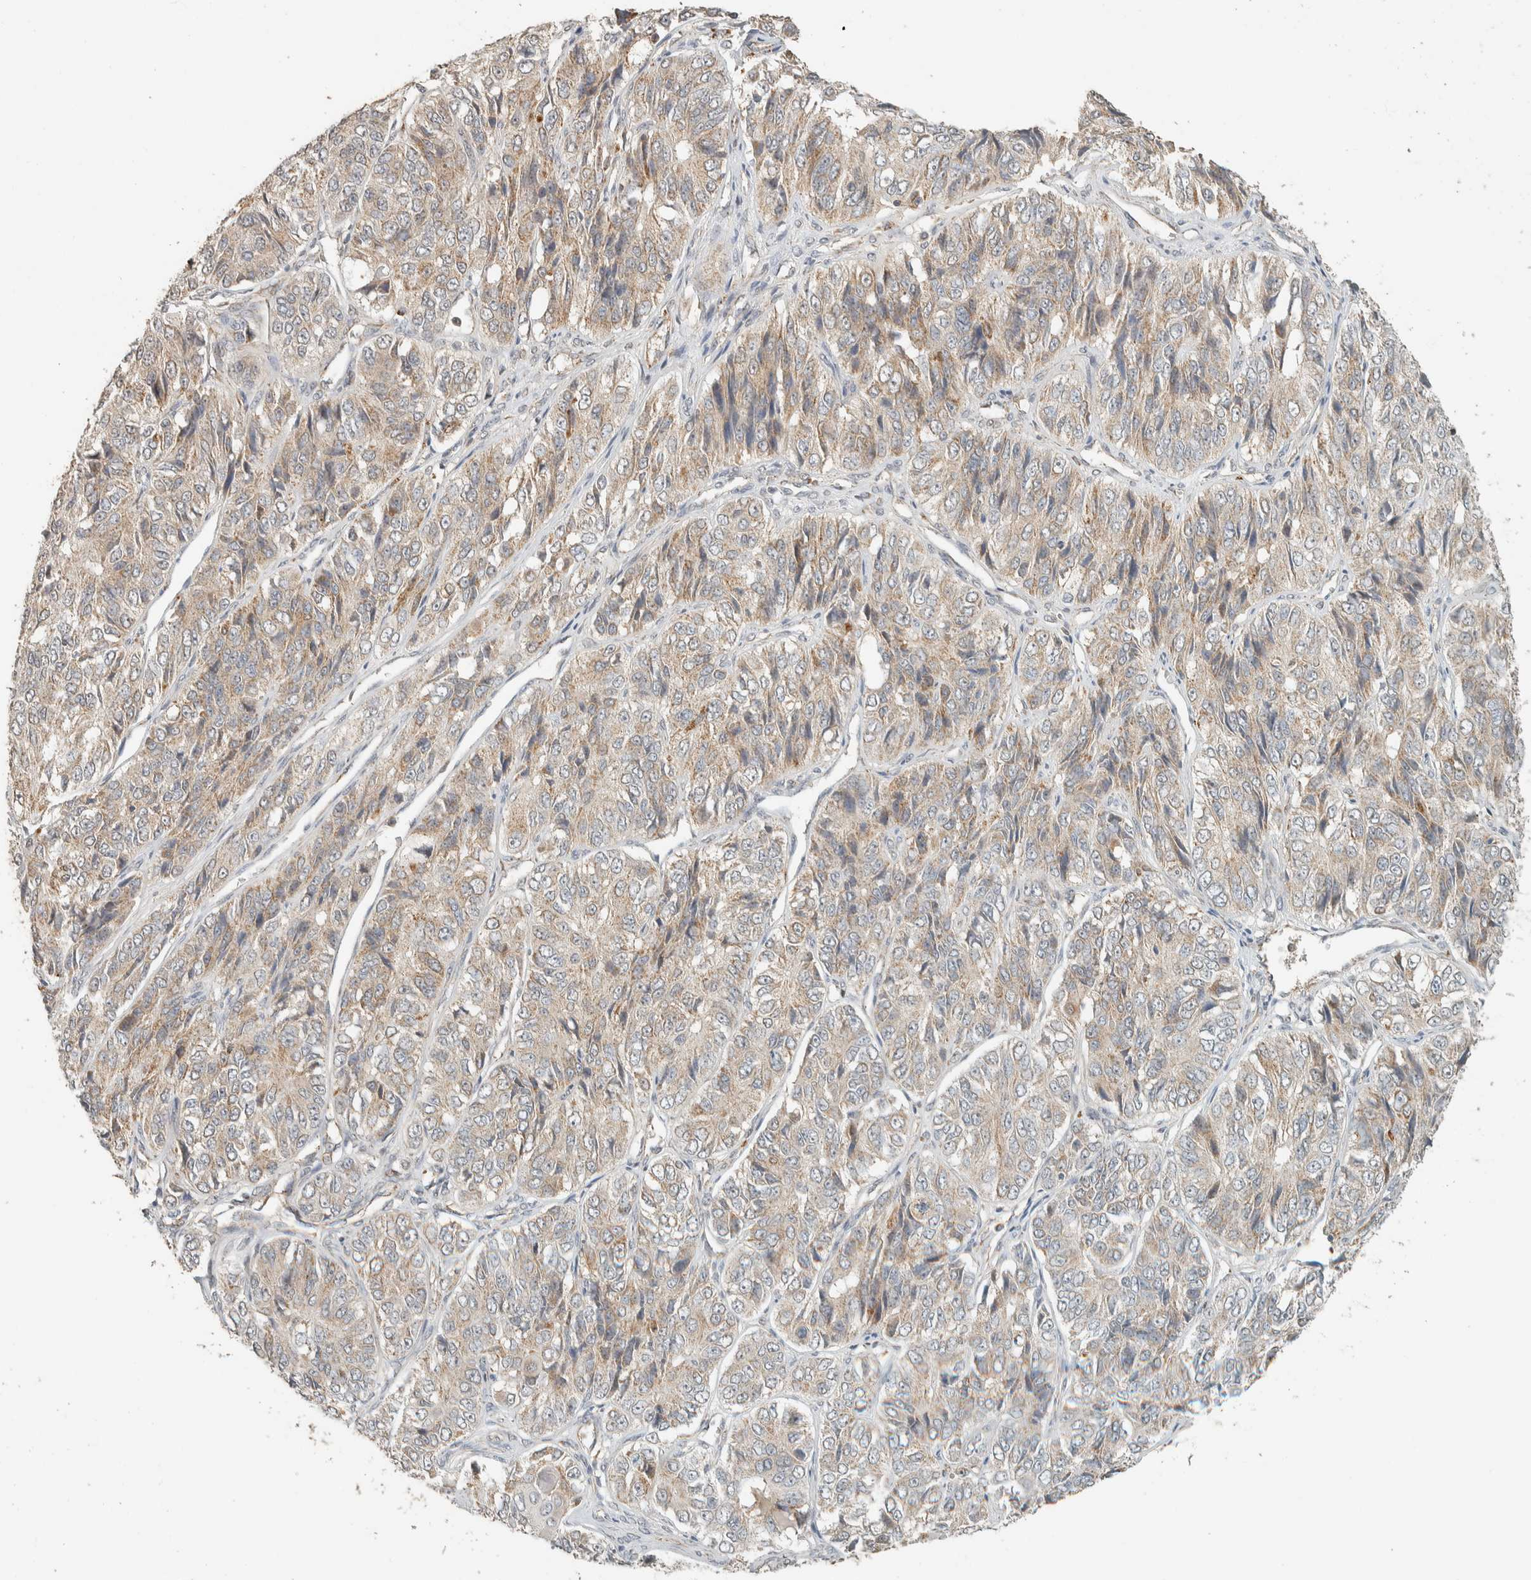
{"staining": {"intensity": "weak", "quantity": ">75%", "location": "cytoplasmic/membranous"}, "tissue": "ovarian cancer", "cell_type": "Tumor cells", "image_type": "cancer", "snomed": [{"axis": "morphology", "description": "Carcinoma, endometroid"}, {"axis": "topography", "description": "Ovary"}], "caption": "Immunohistochemical staining of ovarian endometroid carcinoma exhibits low levels of weak cytoplasmic/membranous positivity in approximately >75% of tumor cells.", "gene": "PDE7B", "patient": {"sex": "female", "age": 51}}